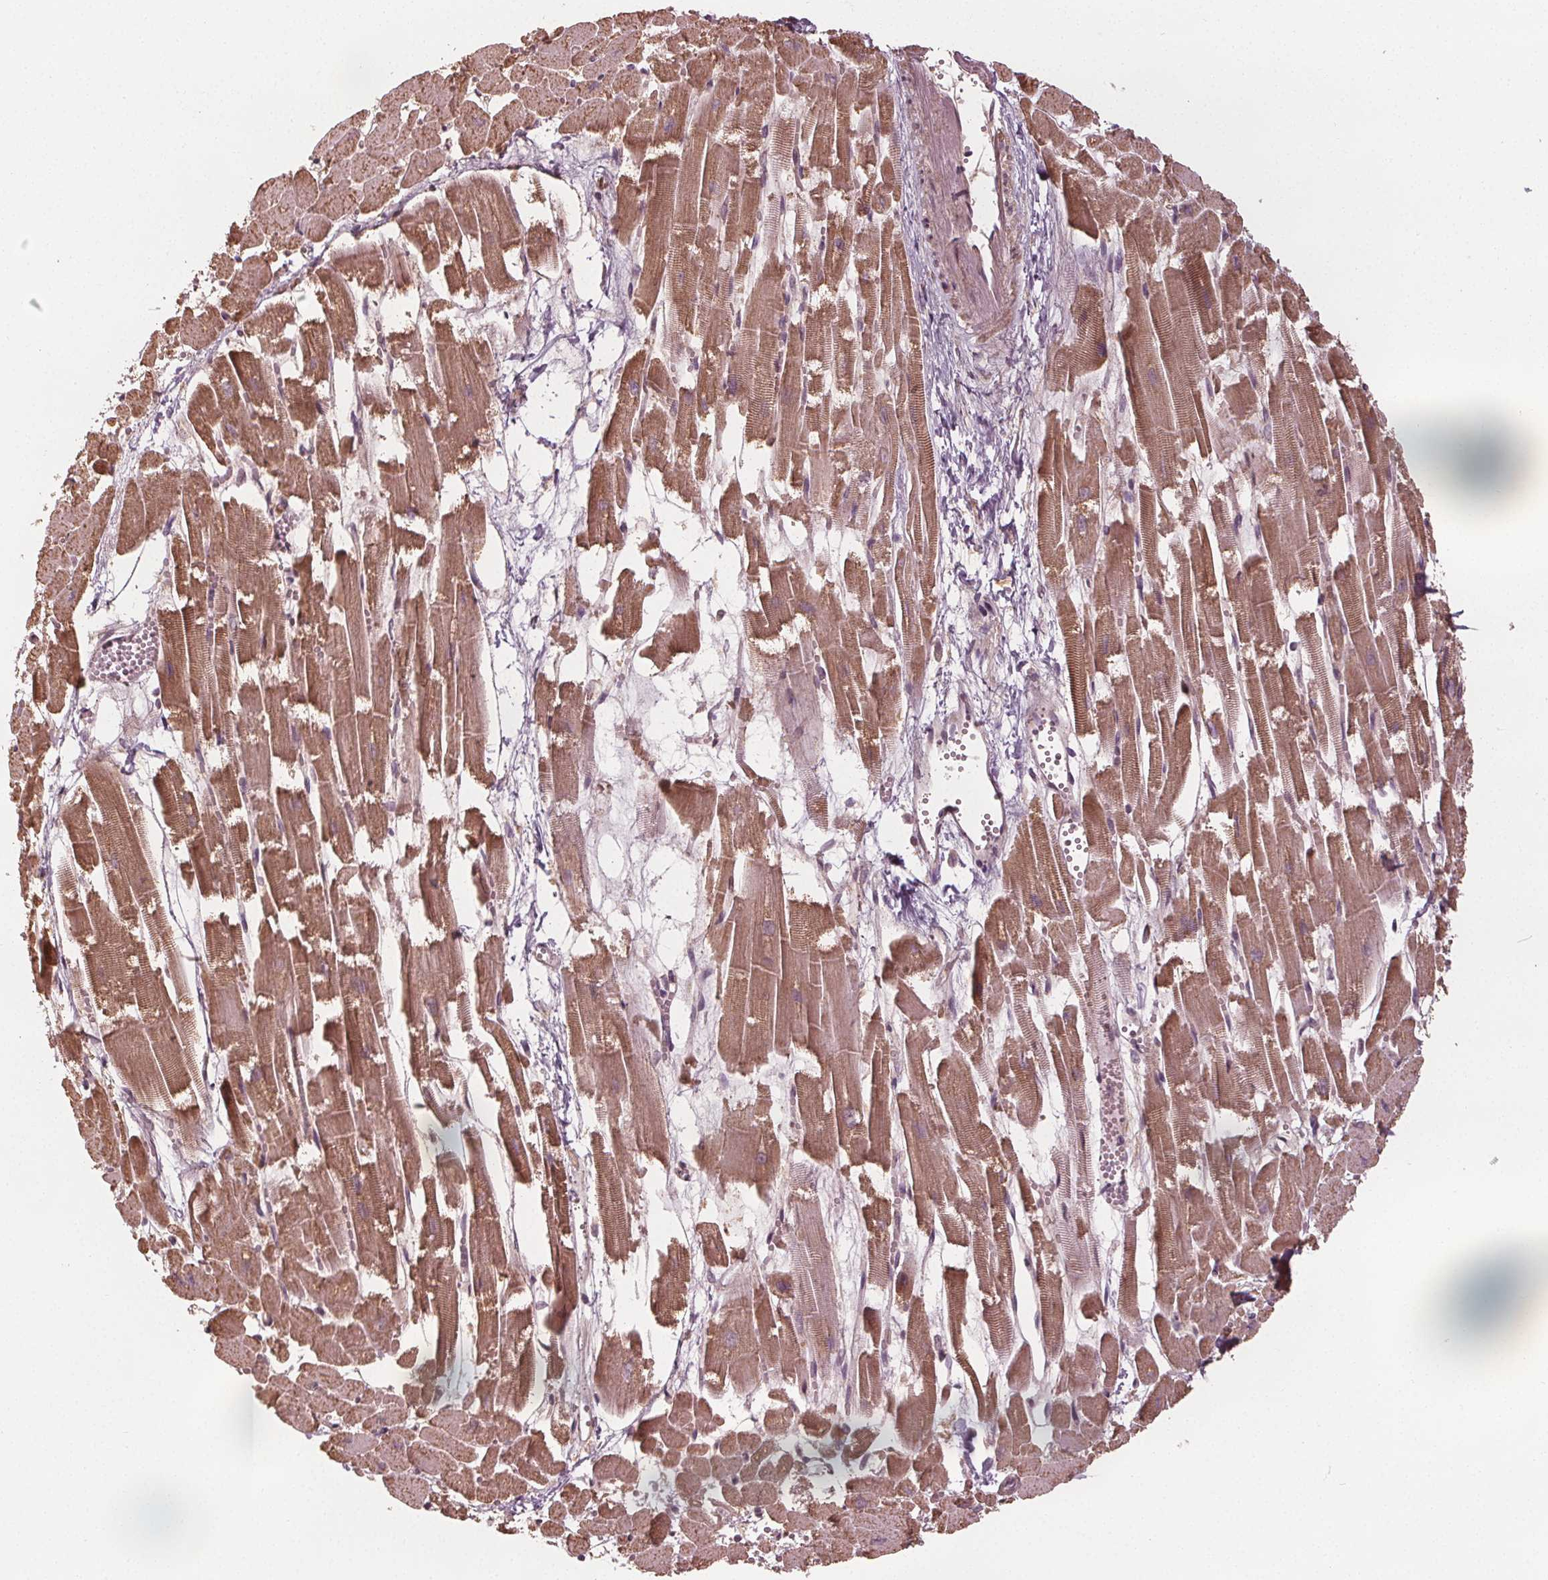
{"staining": {"intensity": "moderate", "quantity": "25%-75%", "location": "cytoplasmic/membranous"}, "tissue": "heart muscle", "cell_type": "Cardiomyocytes", "image_type": "normal", "snomed": [{"axis": "morphology", "description": "Normal tissue, NOS"}, {"axis": "topography", "description": "Heart"}], "caption": "This is an image of immunohistochemistry (IHC) staining of benign heart muscle, which shows moderate expression in the cytoplasmic/membranous of cardiomyocytes.", "gene": "GNB2", "patient": {"sex": "female", "age": 52}}